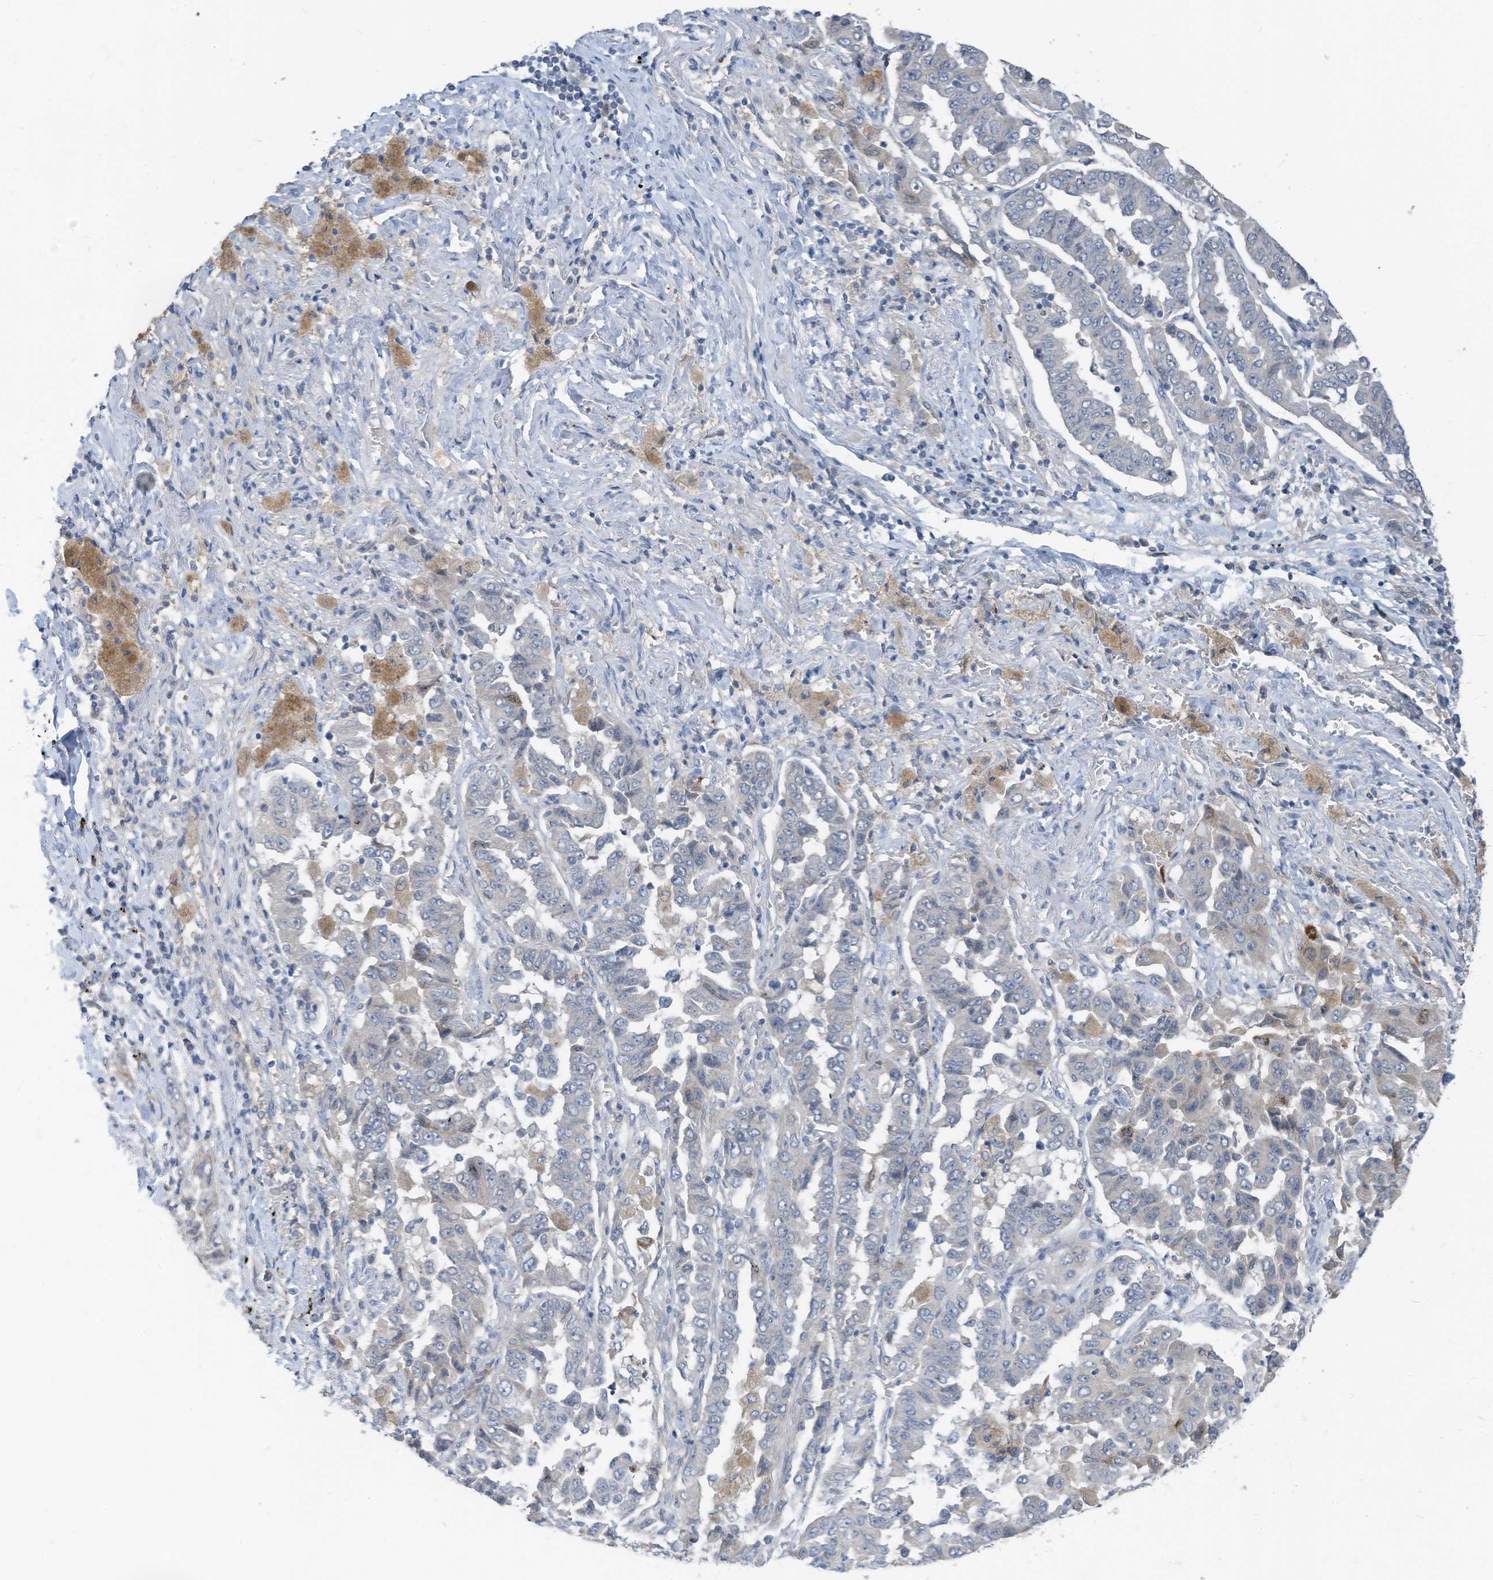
{"staining": {"intensity": "negative", "quantity": "none", "location": "none"}, "tissue": "lung cancer", "cell_type": "Tumor cells", "image_type": "cancer", "snomed": [{"axis": "morphology", "description": "Adenocarcinoma, NOS"}, {"axis": "topography", "description": "Lung"}], "caption": "IHC of lung adenocarcinoma demonstrates no positivity in tumor cells.", "gene": "LDAH", "patient": {"sex": "female", "age": 51}}